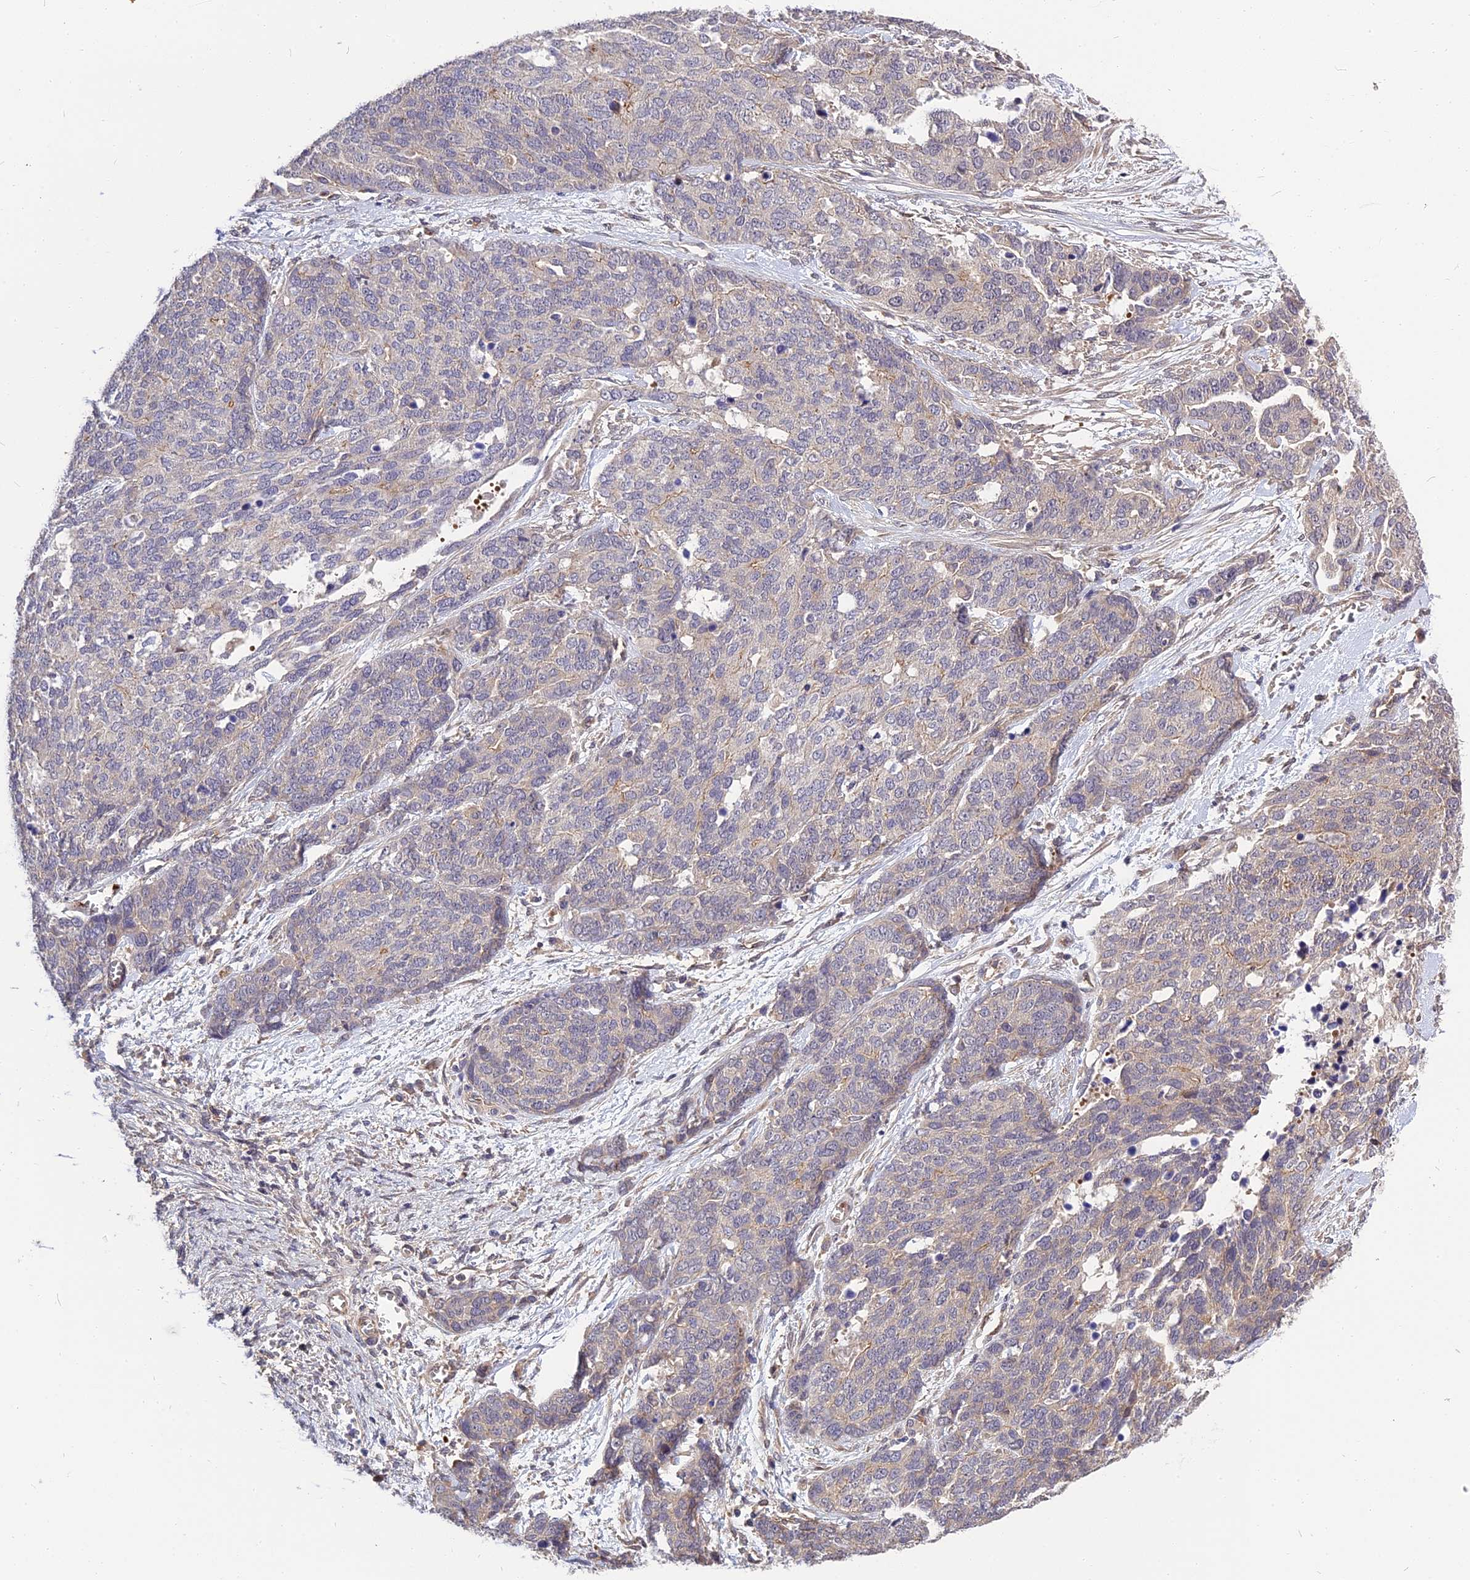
{"staining": {"intensity": "negative", "quantity": "none", "location": "none"}, "tissue": "ovarian cancer", "cell_type": "Tumor cells", "image_type": "cancer", "snomed": [{"axis": "morphology", "description": "Cystadenocarcinoma, serous, NOS"}, {"axis": "topography", "description": "Ovary"}], "caption": "This image is of ovarian cancer (serous cystadenocarcinoma) stained with IHC to label a protein in brown with the nuclei are counter-stained blue. There is no positivity in tumor cells.", "gene": "MFSD2A", "patient": {"sex": "female", "age": 44}}